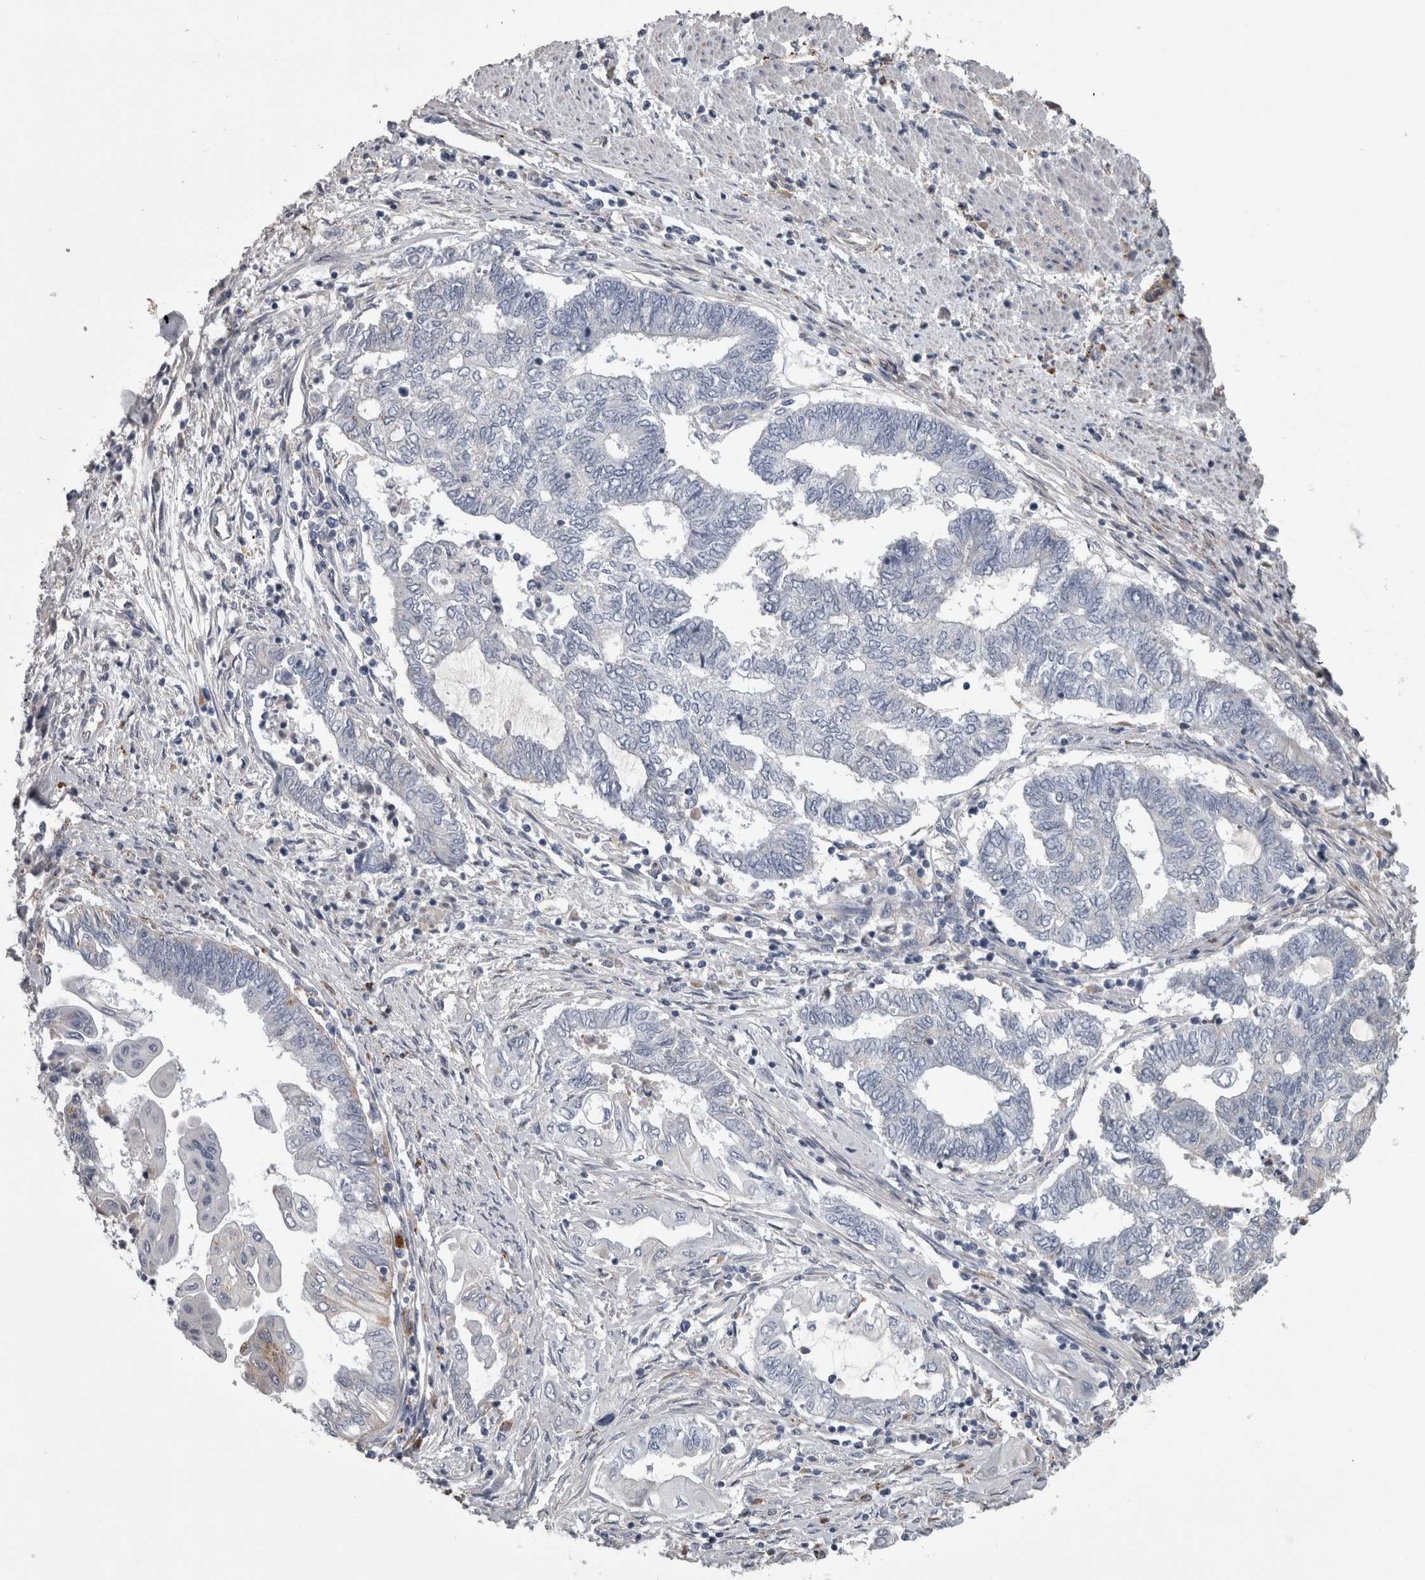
{"staining": {"intensity": "negative", "quantity": "none", "location": "none"}, "tissue": "endometrial cancer", "cell_type": "Tumor cells", "image_type": "cancer", "snomed": [{"axis": "morphology", "description": "Adenocarcinoma, NOS"}, {"axis": "topography", "description": "Uterus"}, {"axis": "topography", "description": "Endometrium"}], "caption": "Protein analysis of adenocarcinoma (endometrial) reveals no significant positivity in tumor cells.", "gene": "DPP7", "patient": {"sex": "female", "age": 70}}